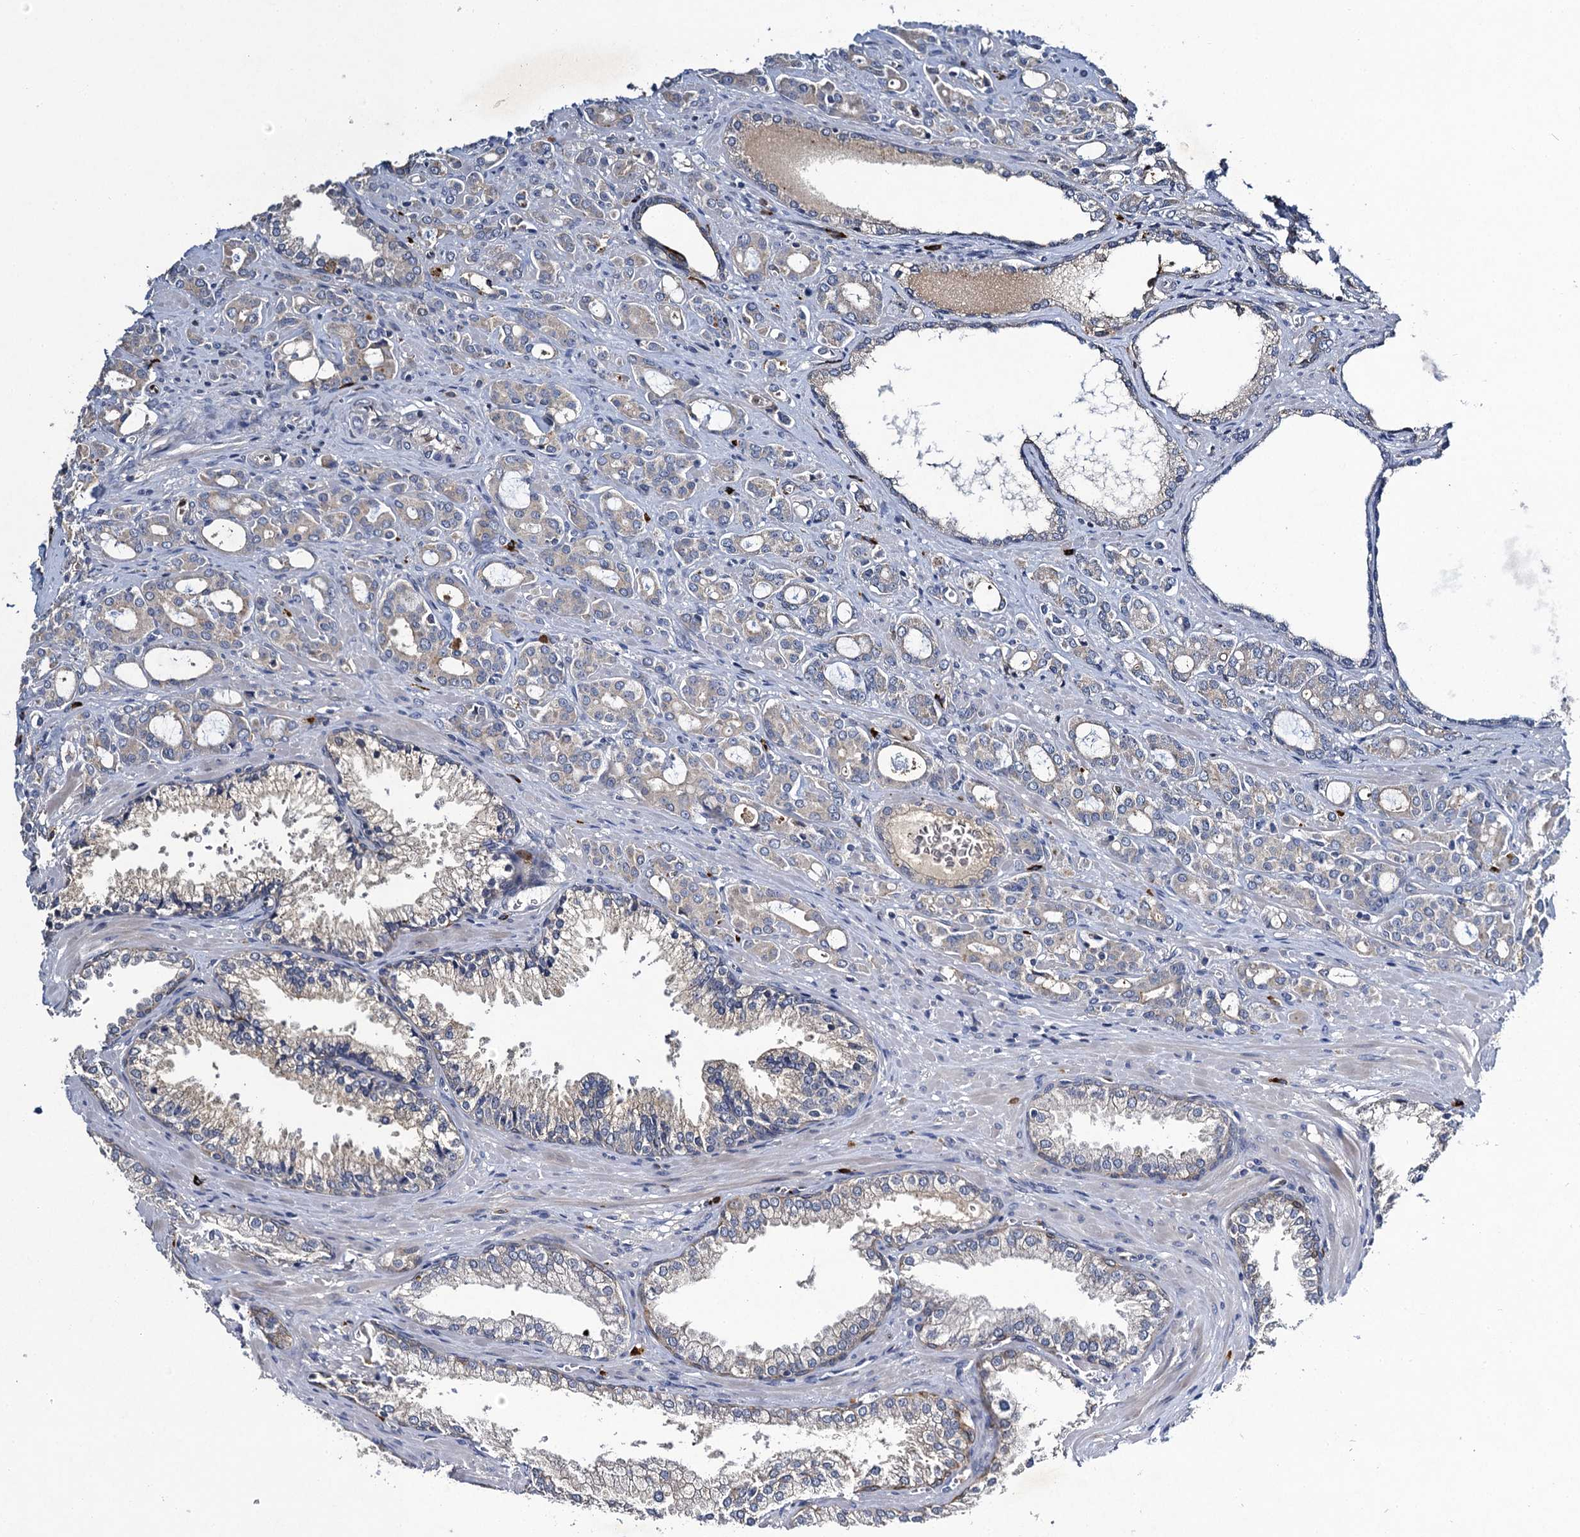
{"staining": {"intensity": "negative", "quantity": "none", "location": "none"}, "tissue": "prostate cancer", "cell_type": "Tumor cells", "image_type": "cancer", "snomed": [{"axis": "morphology", "description": "Adenocarcinoma, High grade"}, {"axis": "topography", "description": "Prostate"}], "caption": "Protein analysis of prostate adenocarcinoma (high-grade) shows no significant staining in tumor cells.", "gene": "SLC11A2", "patient": {"sex": "male", "age": 72}}